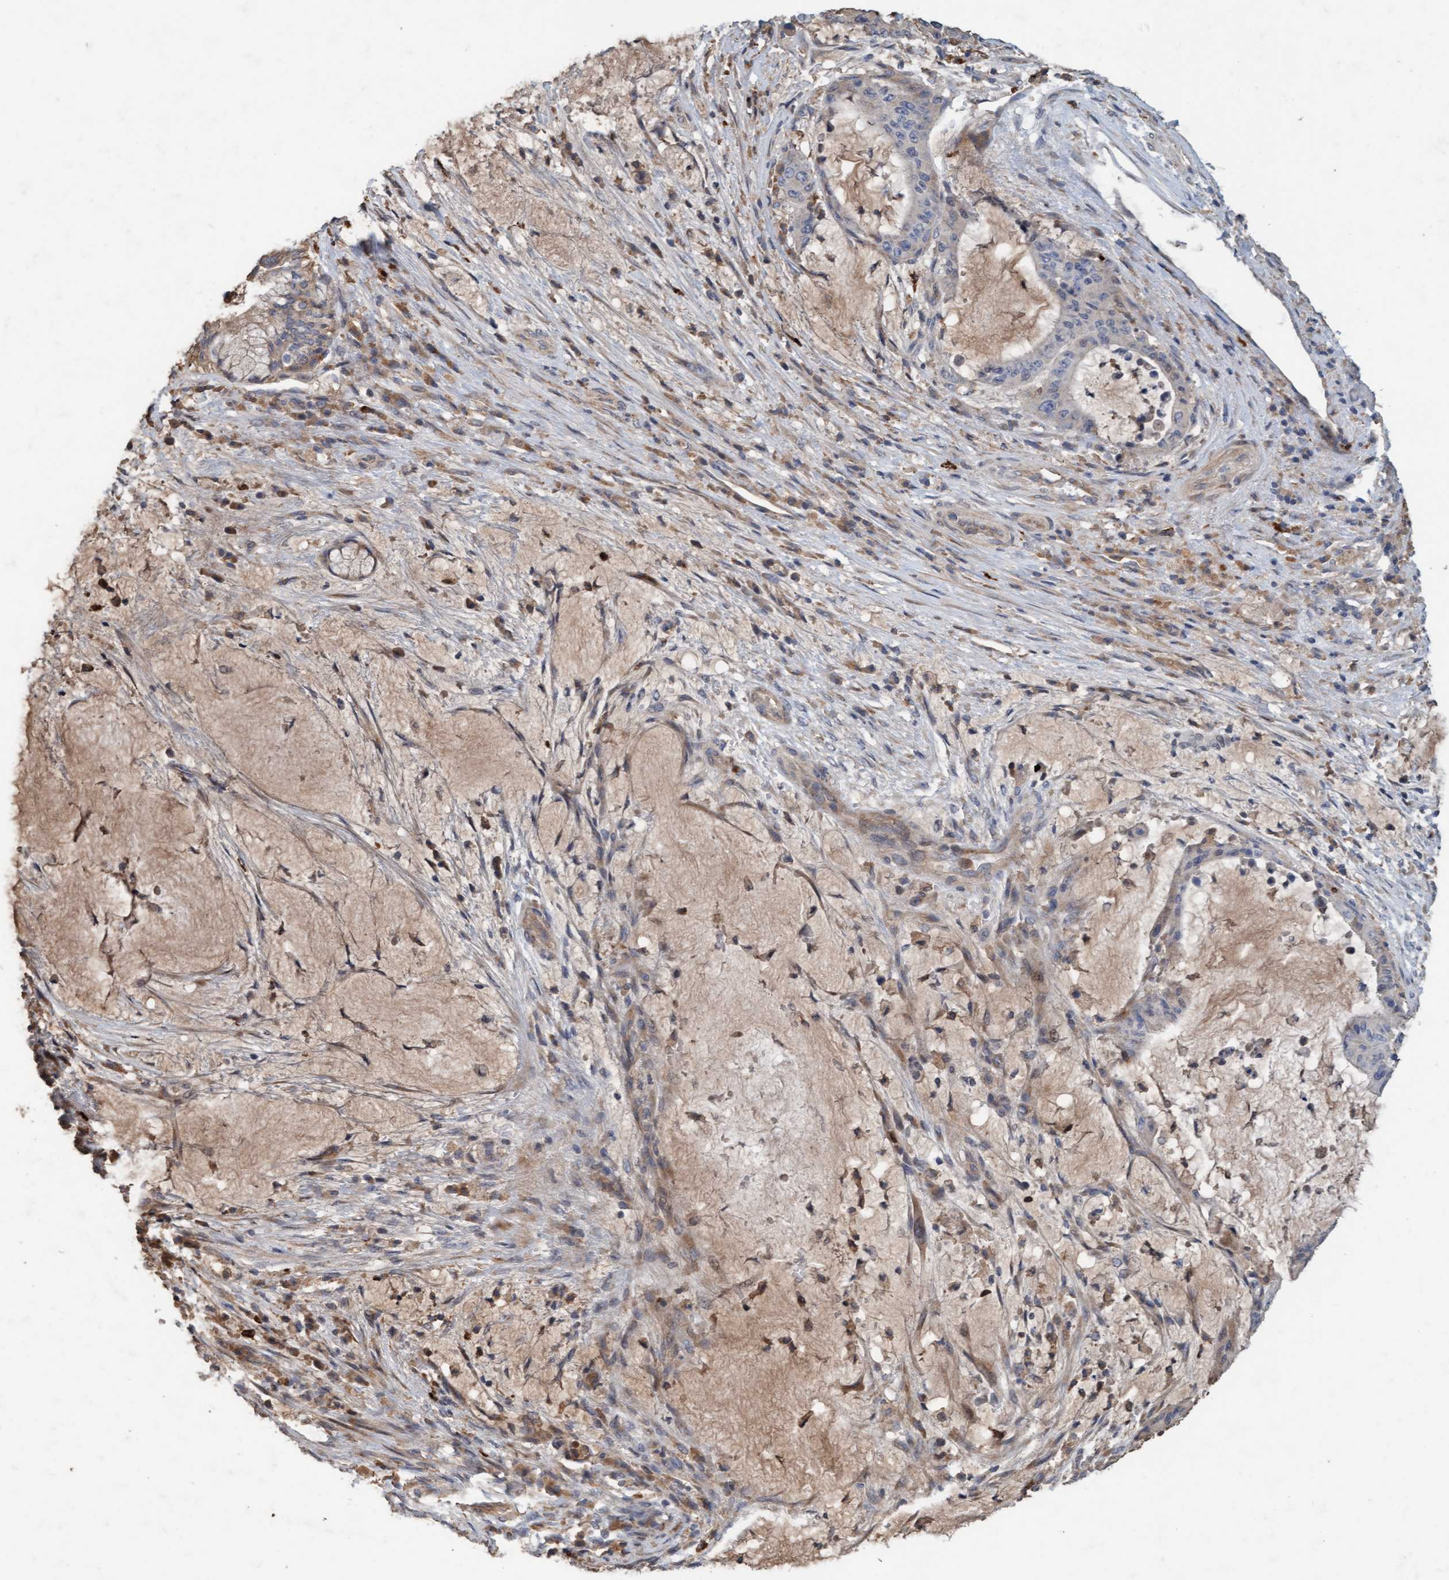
{"staining": {"intensity": "negative", "quantity": "none", "location": "none"}, "tissue": "liver cancer", "cell_type": "Tumor cells", "image_type": "cancer", "snomed": [{"axis": "morphology", "description": "Normal tissue, NOS"}, {"axis": "morphology", "description": "Cholangiocarcinoma"}, {"axis": "topography", "description": "Liver"}, {"axis": "topography", "description": "Peripheral nerve tissue"}], "caption": "High magnification brightfield microscopy of liver cholangiocarcinoma stained with DAB (brown) and counterstained with hematoxylin (blue): tumor cells show no significant expression.", "gene": "LONRF1", "patient": {"sex": "female", "age": 73}}